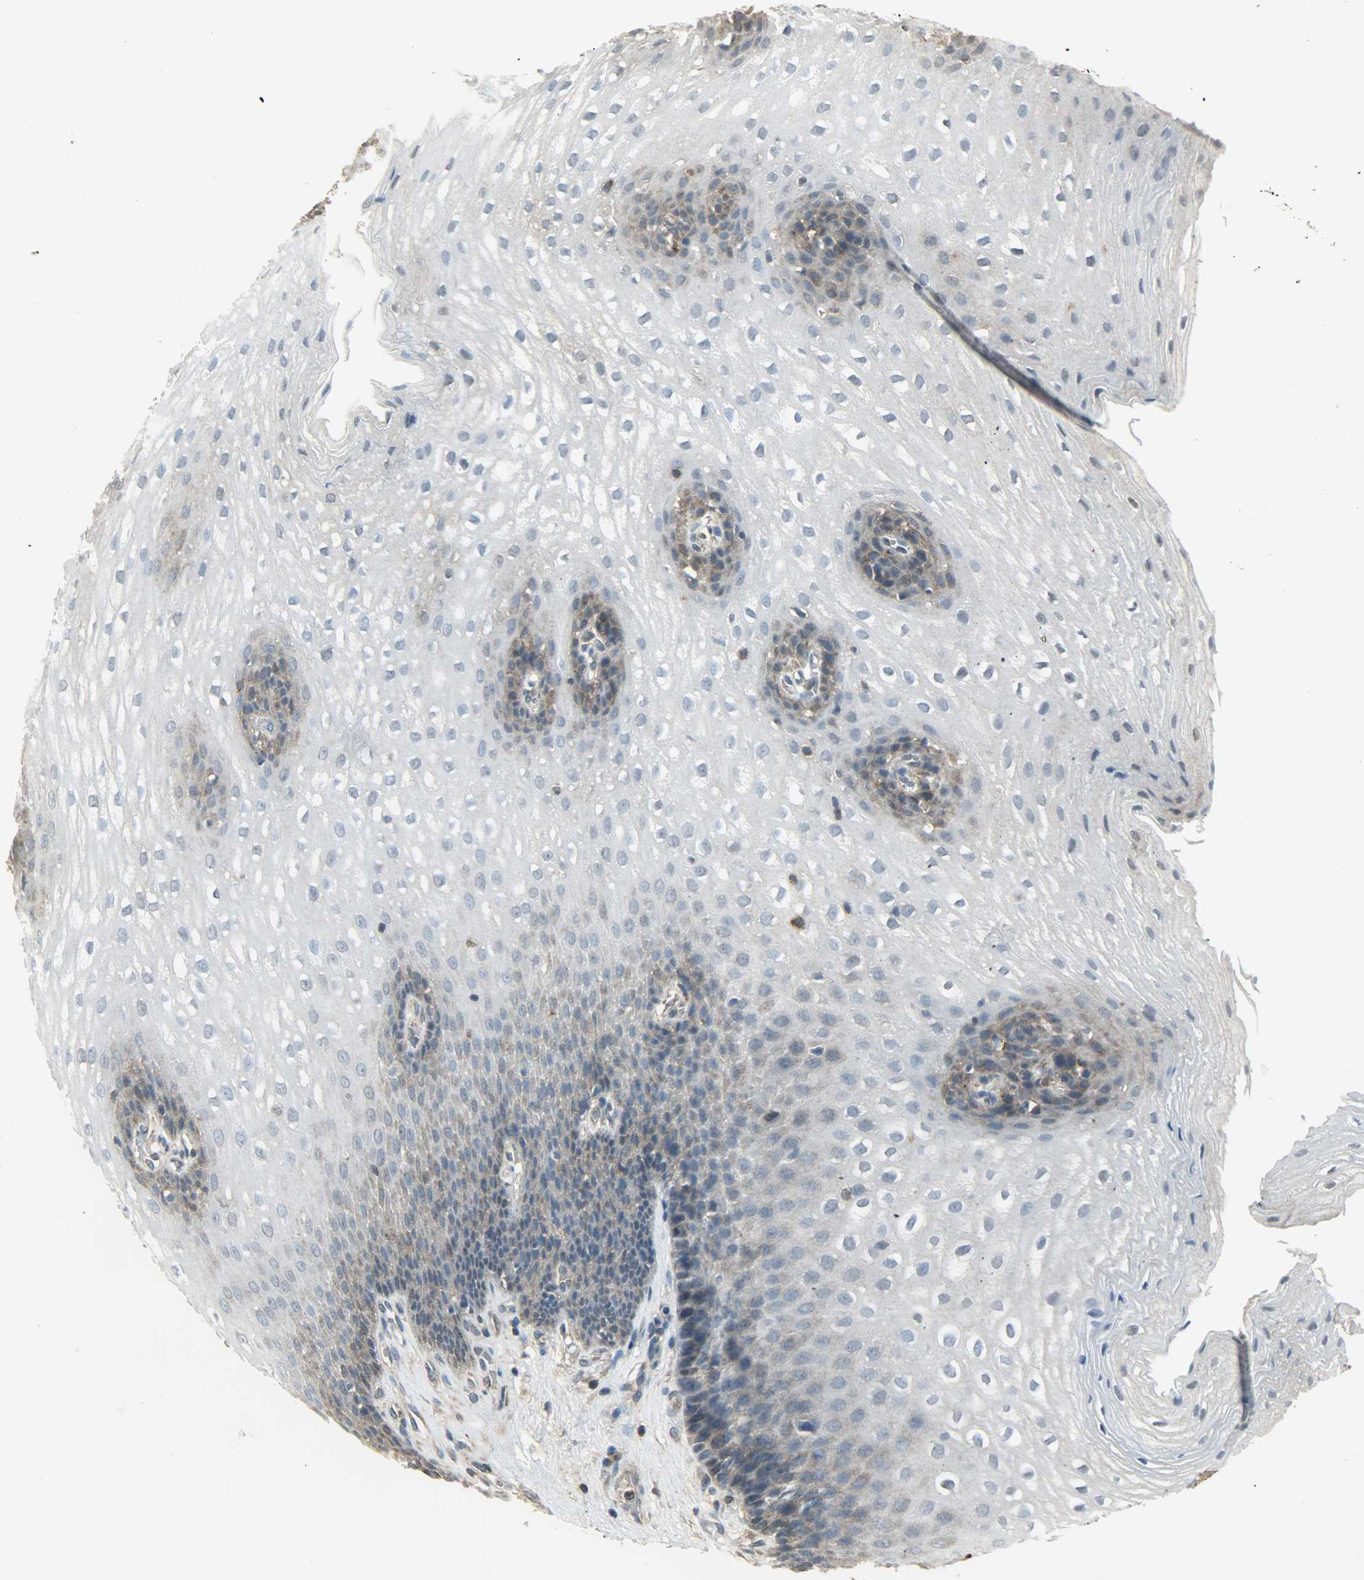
{"staining": {"intensity": "weak", "quantity": ">75%", "location": "cytoplasmic/membranous"}, "tissue": "esophagus", "cell_type": "Squamous epithelial cells", "image_type": "normal", "snomed": [{"axis": "morphology", "description": "Normal tissue, NOS"}, {"axis": "topography", "description": "Esophagus"}], "caption": "Immunohistochemical staining of benign human esophagus exhibits low levels of weak cytoplasmic/membranous staining in about >75% of squamous epithelial cells. Using DAB (brown) and hematoxylin (blue) stains, captured at high magnification using brightfield microscopy.", "gene": "LDHB", "patient": {"sex": "male", "age": 48}}